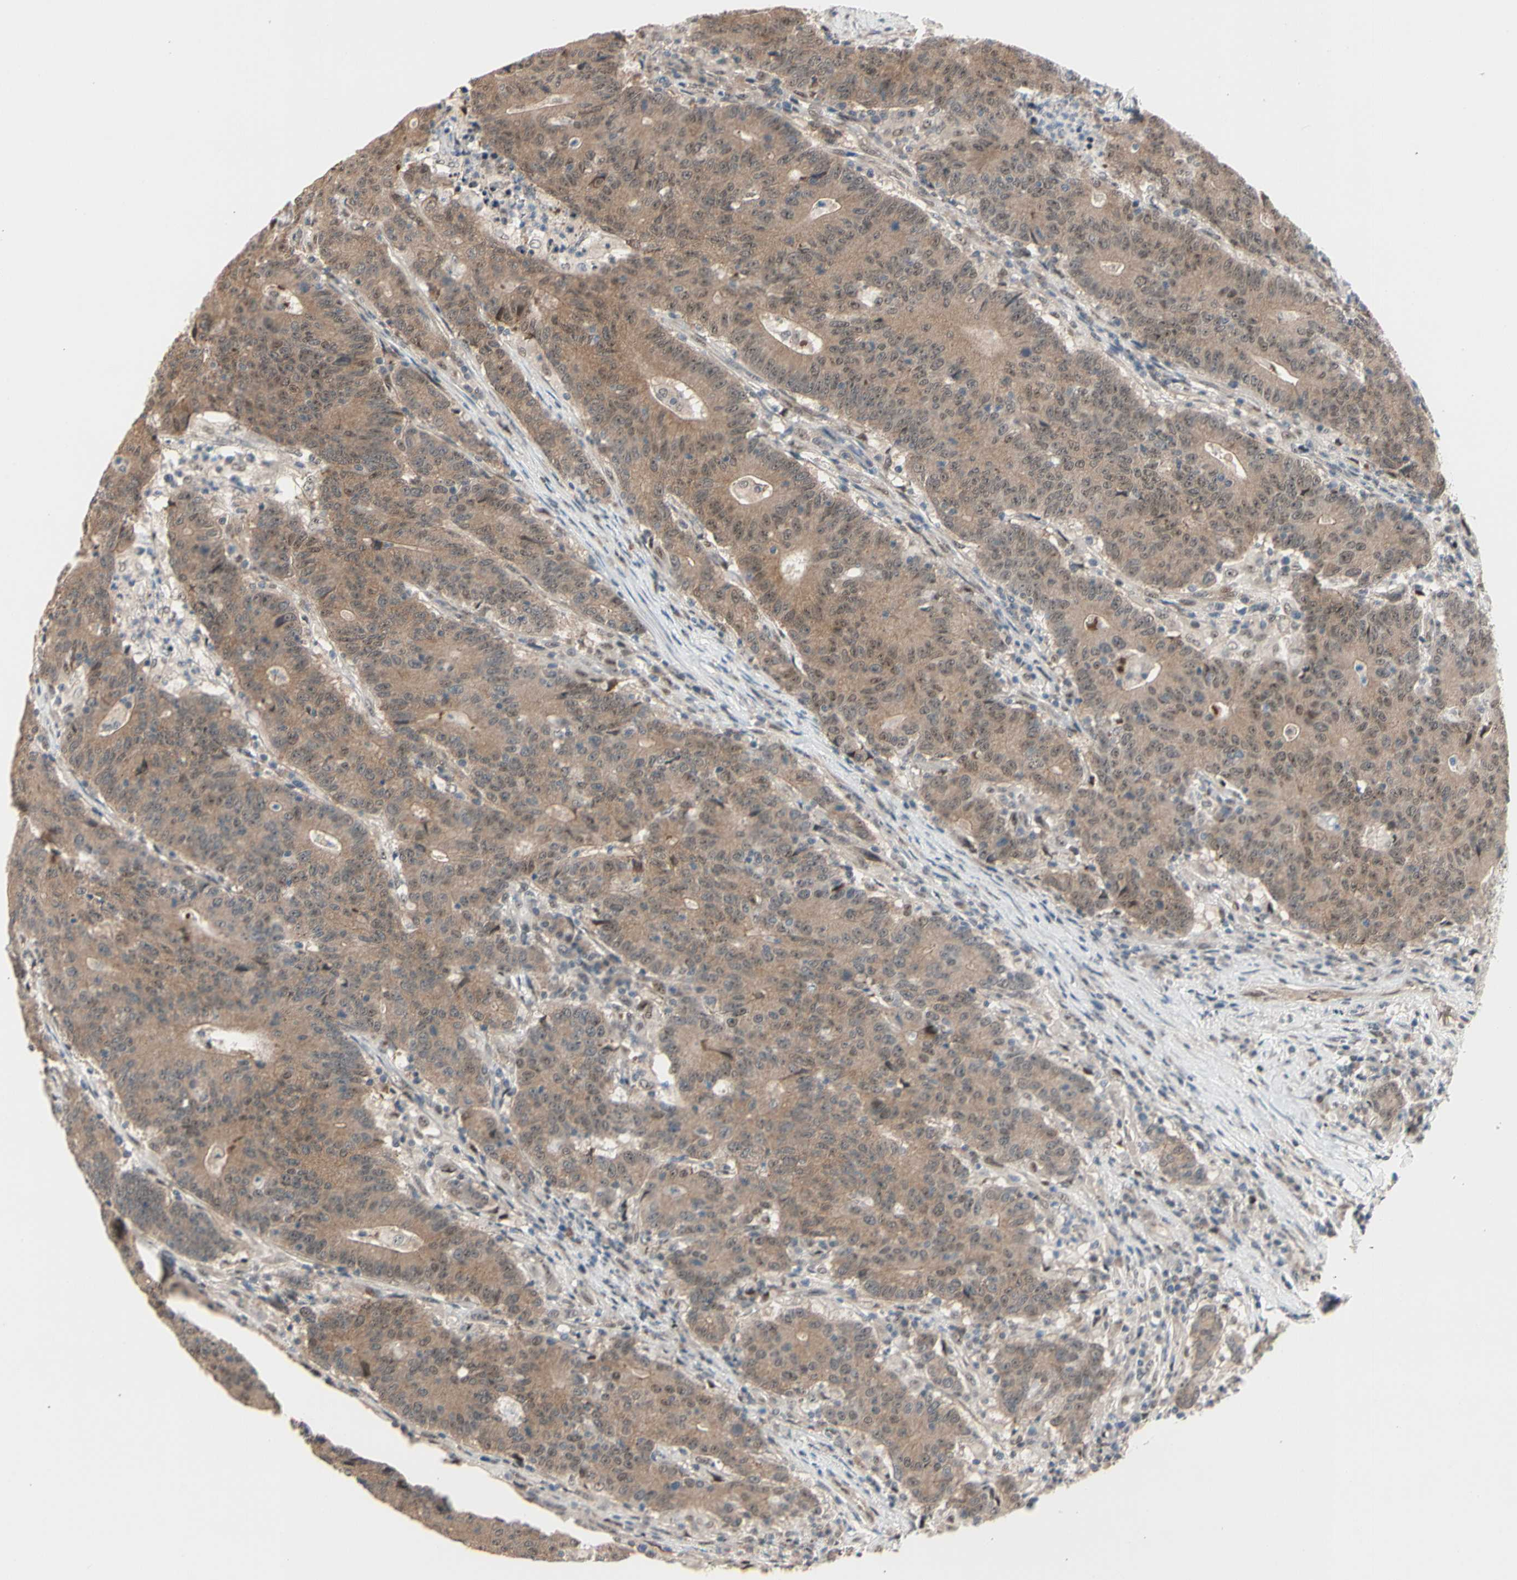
{"staining": {"intensity": "moderate", "quantity": ">75%", "location": "cytoplasmic/membranous"}, "tissue": "colorectal cancer", "cell_type": "Tumor cells", "image_type": "cancer", "snomed": [{"axis": "morphology", "description": "Normal tissue, NOS"}, {"axis": "morphology", "description": "Adenocarcinoma, NOS"}, {"axis": "topography", "description": "Colon"}], "caption": "Tumor cells demonstrate medium levels of moderate cytoplasmic/membranous expression in about >75% of cells in colorectal adenocarcinoma. (DAB = brown stain, brightfield microscopy at high magnification).", "gene": "NGEF", "patient": {"sex": "female", "age": 75}}